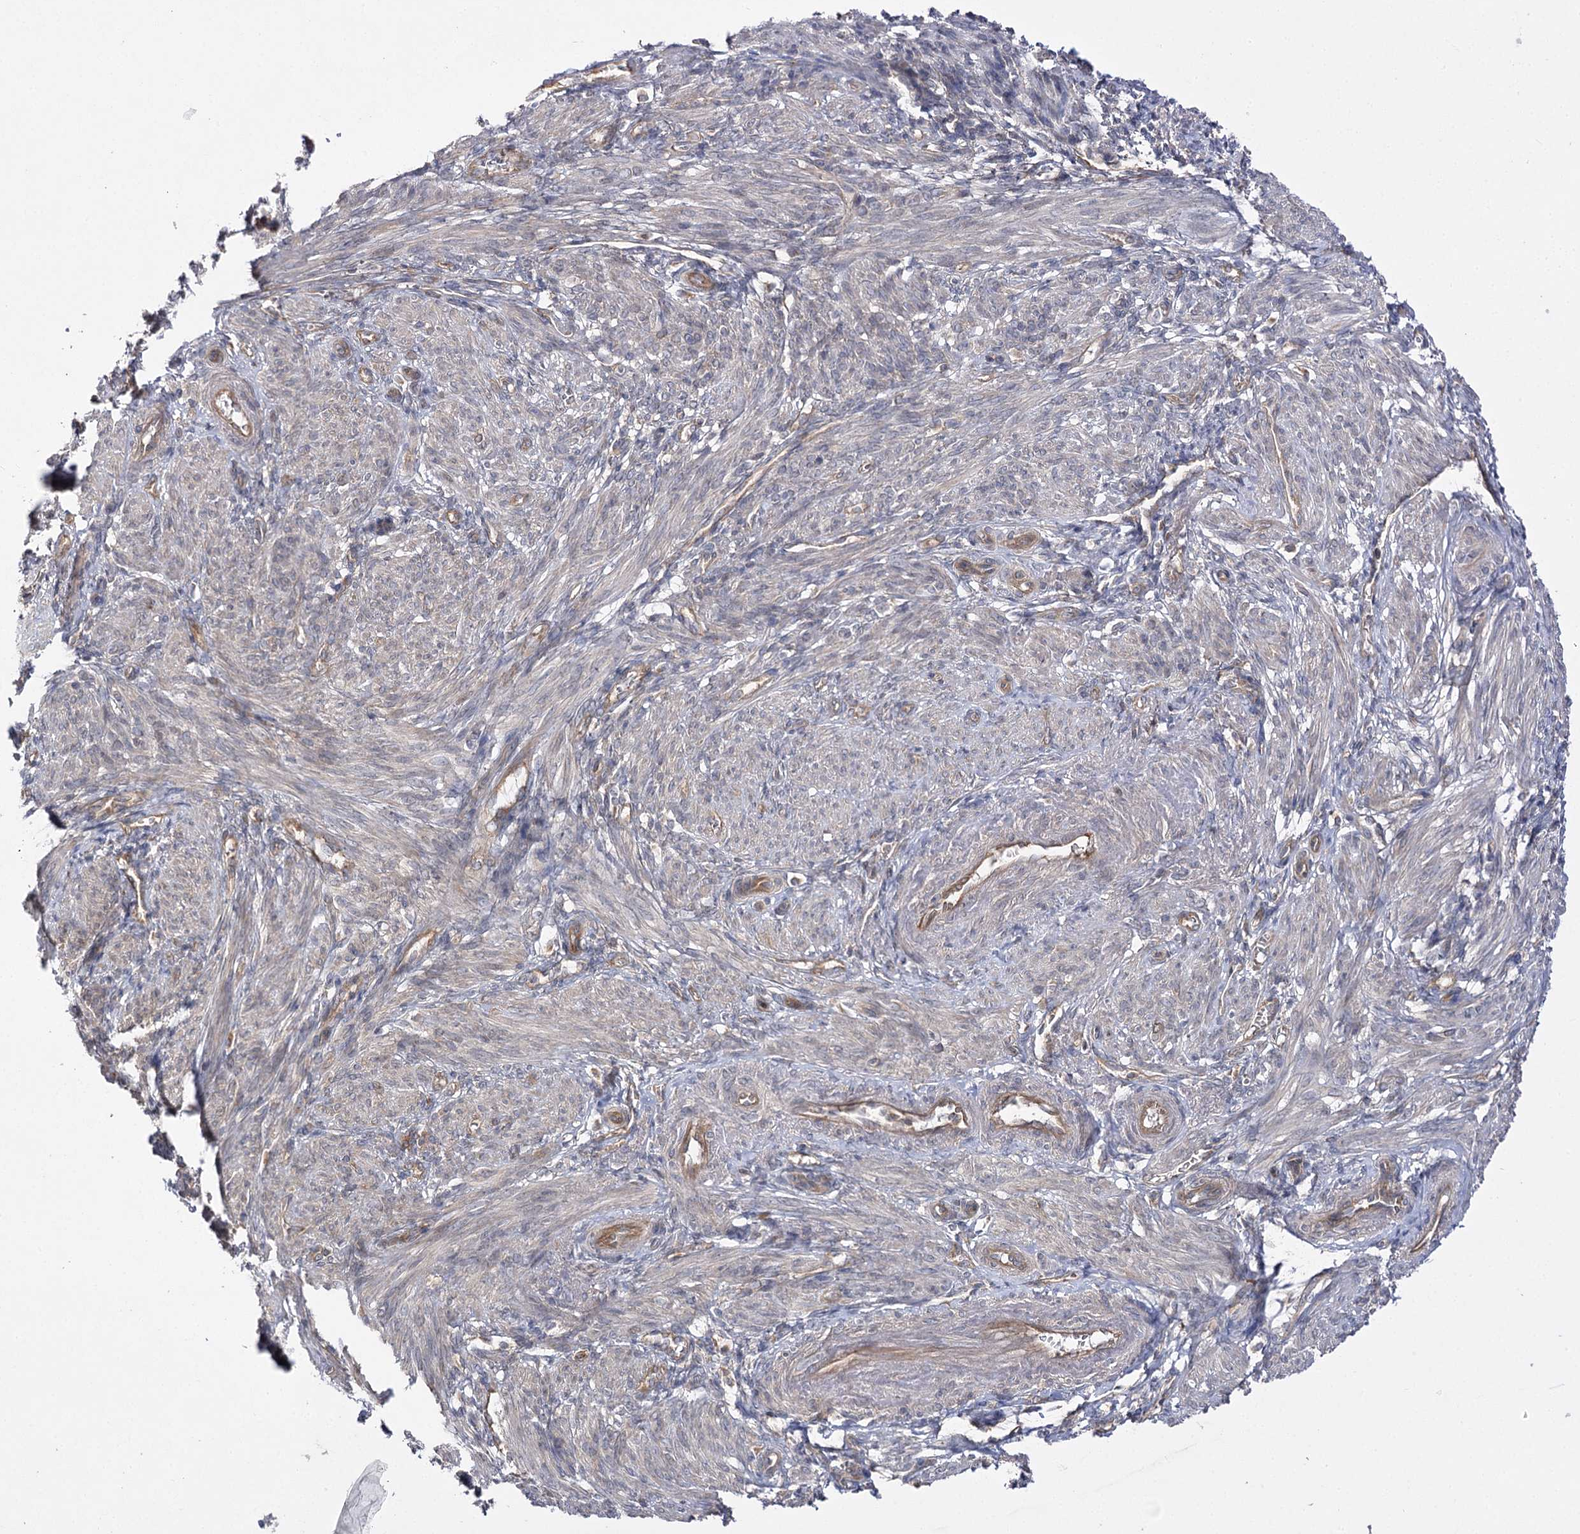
{"staining": {"intensity": "weak", "quantity": "<25%", "location": "cytoplasmic/membranous"}, "tissue": "smooth muscle", "cell_type": "Smooth muscle cells", "image_type": "normal", "snomed": [{"axis": "morphology", "description": "Normal tissue, NOS"}, {"axis": "topography", "description": "Smooth muscle"}], "caption": "High power microscopy histopathology image of an IHC photomicrograph of unremarkable smooth muscle, revealing no significant positivity in smooth muscle cells.", "gene": "BCR", "patient": {"sex": "female", "age": 39}}